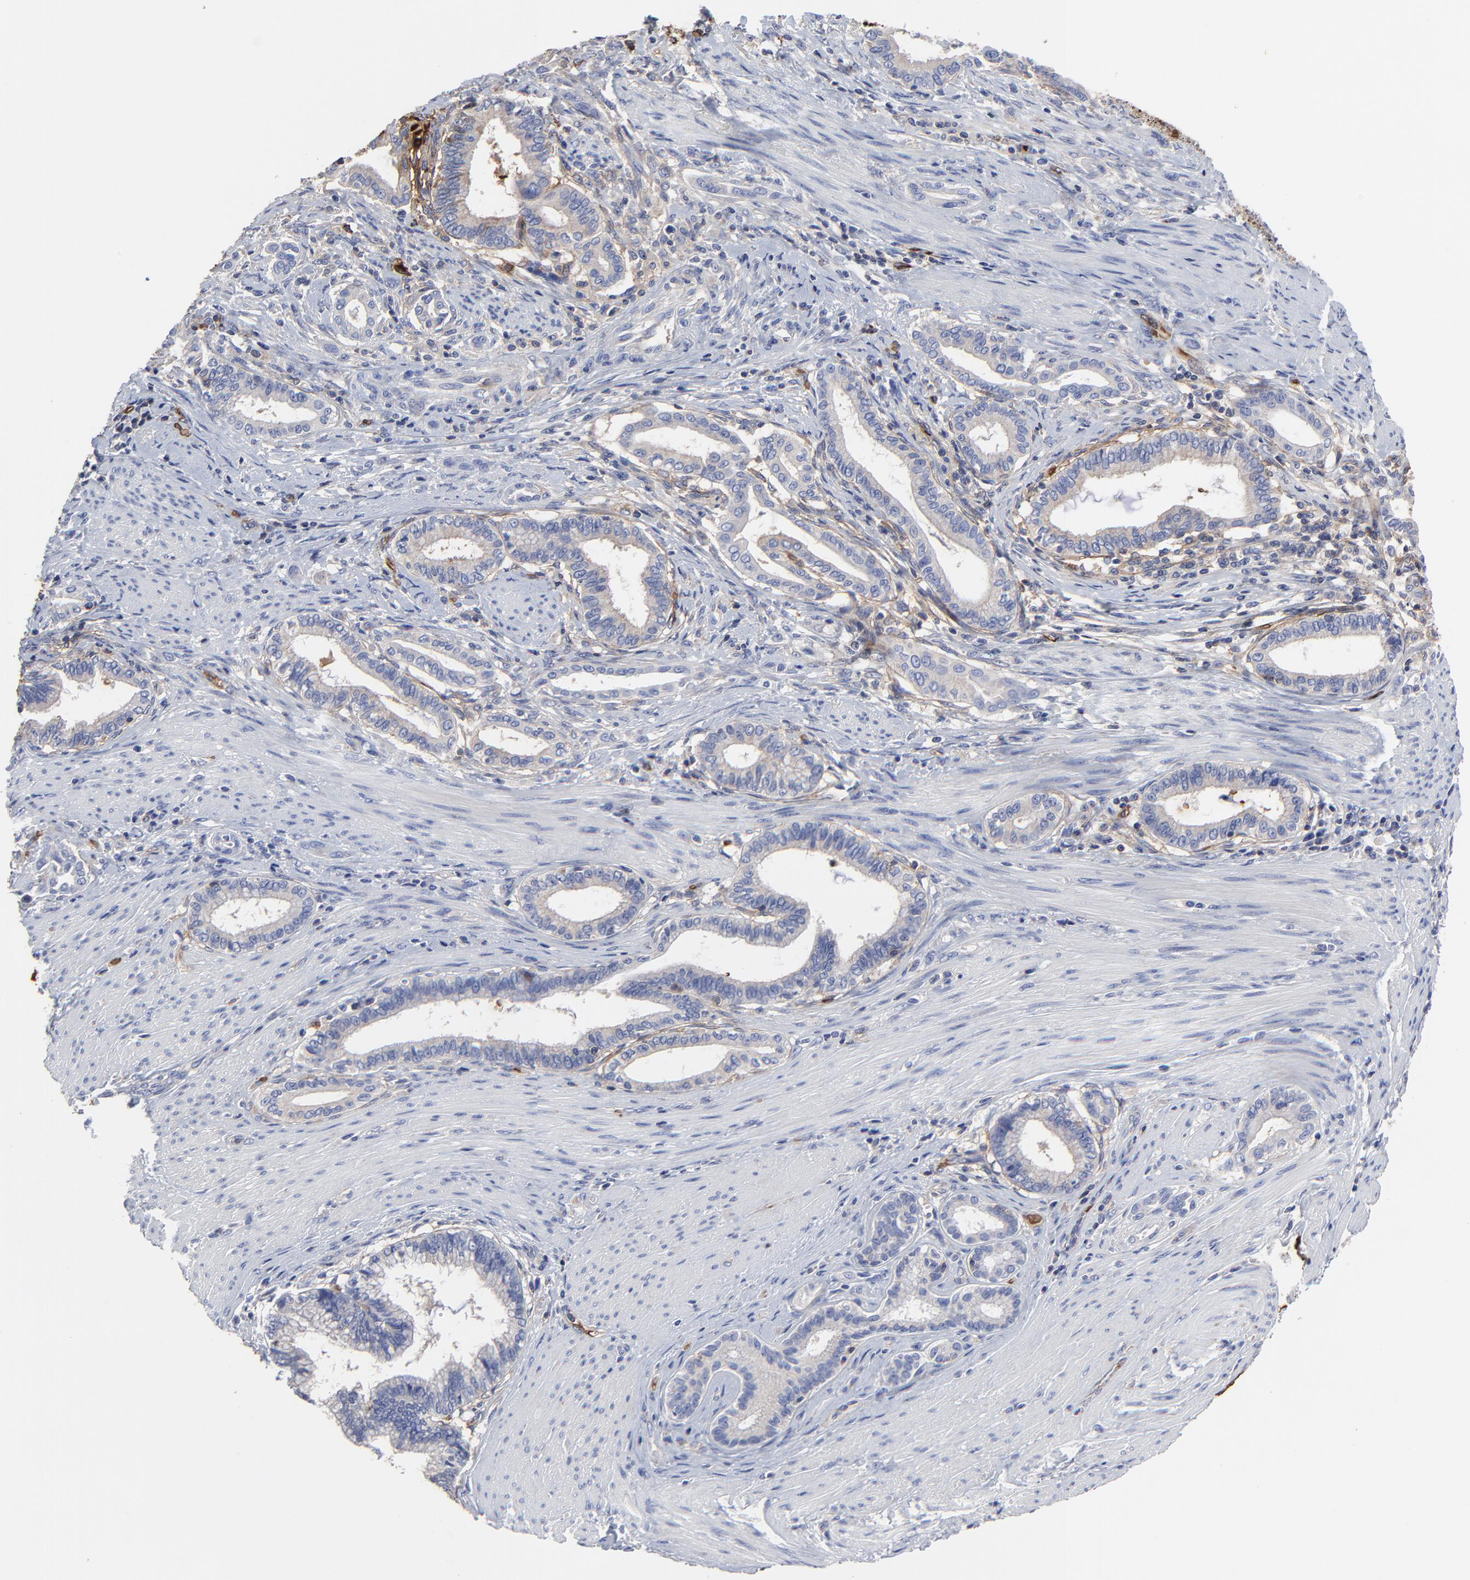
{"staining": {"intensity": "negative", "quantity": "none", "location": "none"}, "tissue": "pancreatic cancer", "cell_type": "Tumor cells", "image_type": "cancer", "snomed": [{"axis": "morphology", "description": "Adenocarcinoma, NOS"}, {"axis": "topography", "description": "Pancreas"}], "caption": "Tumor cells are negative for protein expression in human pancreatic adenocarcinoma. (Brightfield microscopy of DAB (3,3'-diaminobenzidine) immunohistochemistry at high magnification).", "gene": "PAG1", "patient": {"sex": "female", "age": 64}}